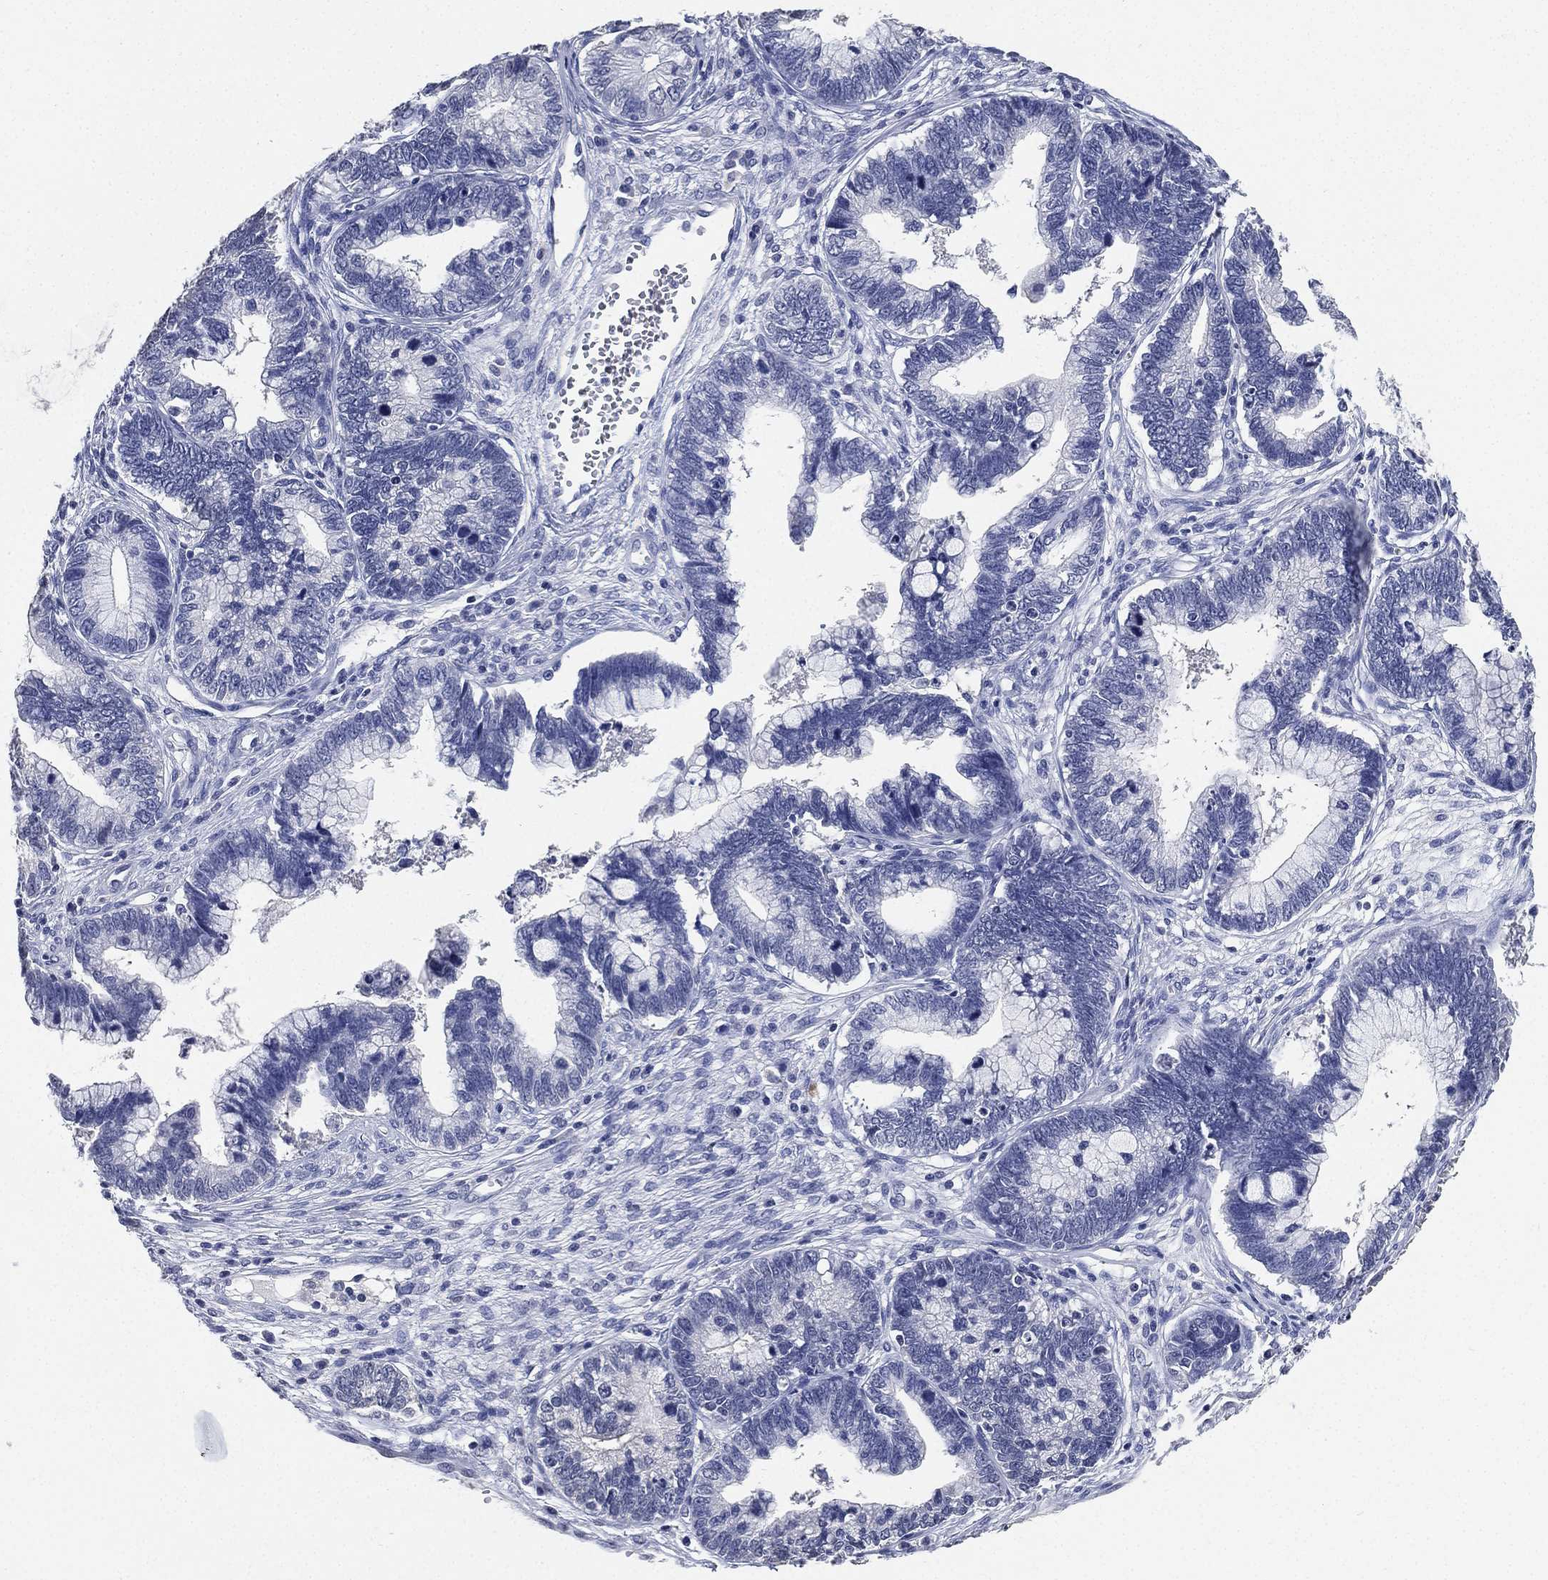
{"staining": {"intensity": "negative", "quantity": "none", "location": "none"}, "tissue": "cervical cancer", "cell_type": "Tumor cells", "image_type": "cancer", "snomed": [{"axis": "morphology", "description": "Adenocarcinoma, NOS"}, {"axis": "topography", "description": "Cervix"}], "caption": "An immunohistochemistry (IHC) photomicrograph of adenocarcinoma (cervical) is shown. There is no staining in tumor cells of adenocarcinoma (cervical). (DAB (3,3'-diaminobenzidine) immunohistochemistry with hematoxylin counter stain).", "gene": "IYD", "patient": {"sex": "female", "age": 44}}